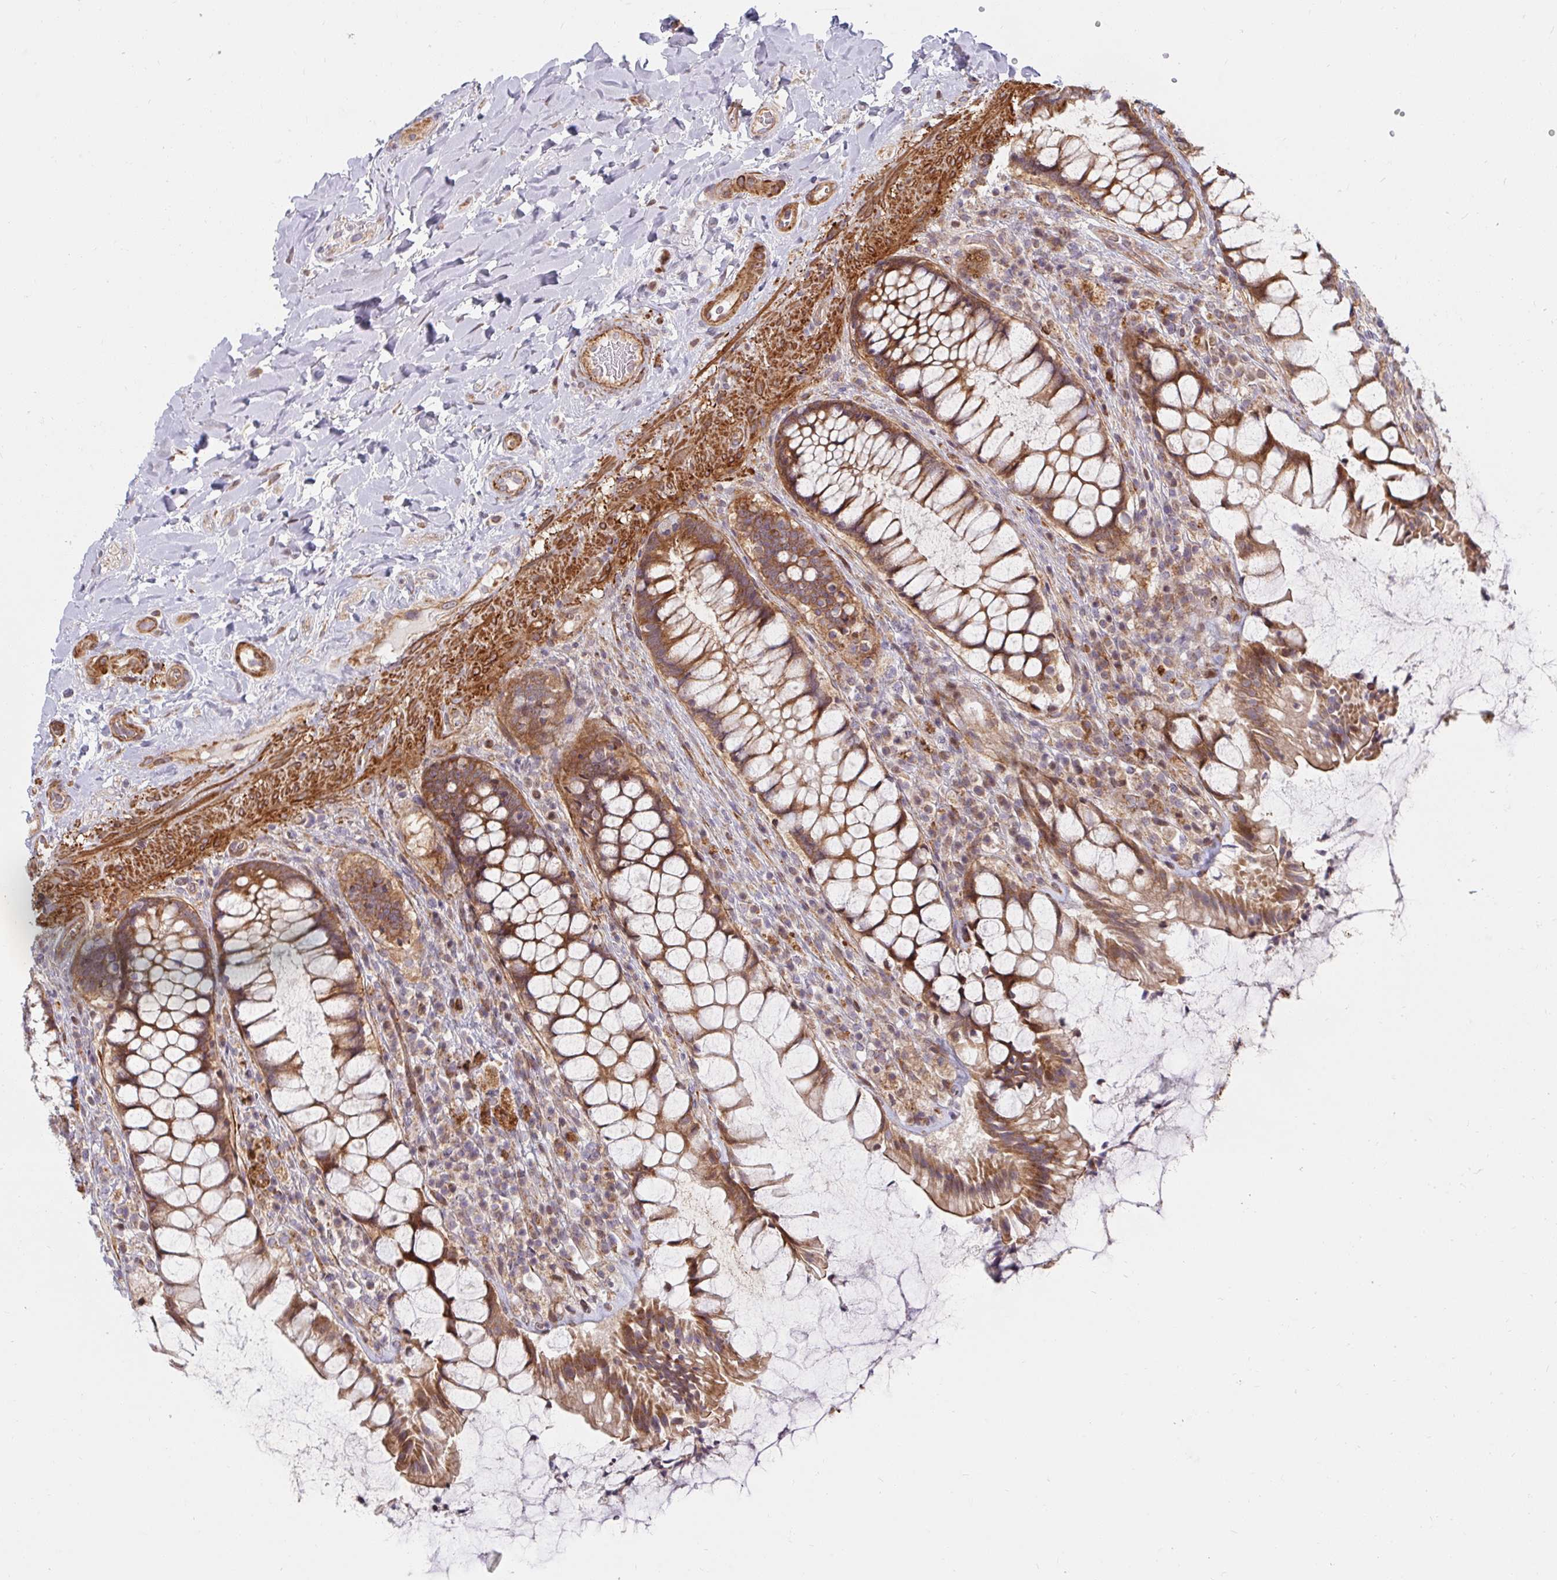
{"staining": {"intensity": "strong", "quantity": ">75%", "location": "cytoplasmic/membranous"}, "tissue": "rectum", "cell_type": "Glandular cells", "image_type": "normal", "snomed": [{"axis": "morphology", "description": "Normal tissue, NOS"}, {"axis": "topography", "description": "Rectum"}], "caption": "IHC histopathology image of normal rectum: human rectum stained using immunohistochemistry (IHC) reveals high levels of strong protein expression localized specifically in the cytoplasmic/membranous of glandular cells, appearing as a cytoplasmic/membranous brown color.", "gene": "BTF3", "patient": {"sex": "female", "age": 58}}